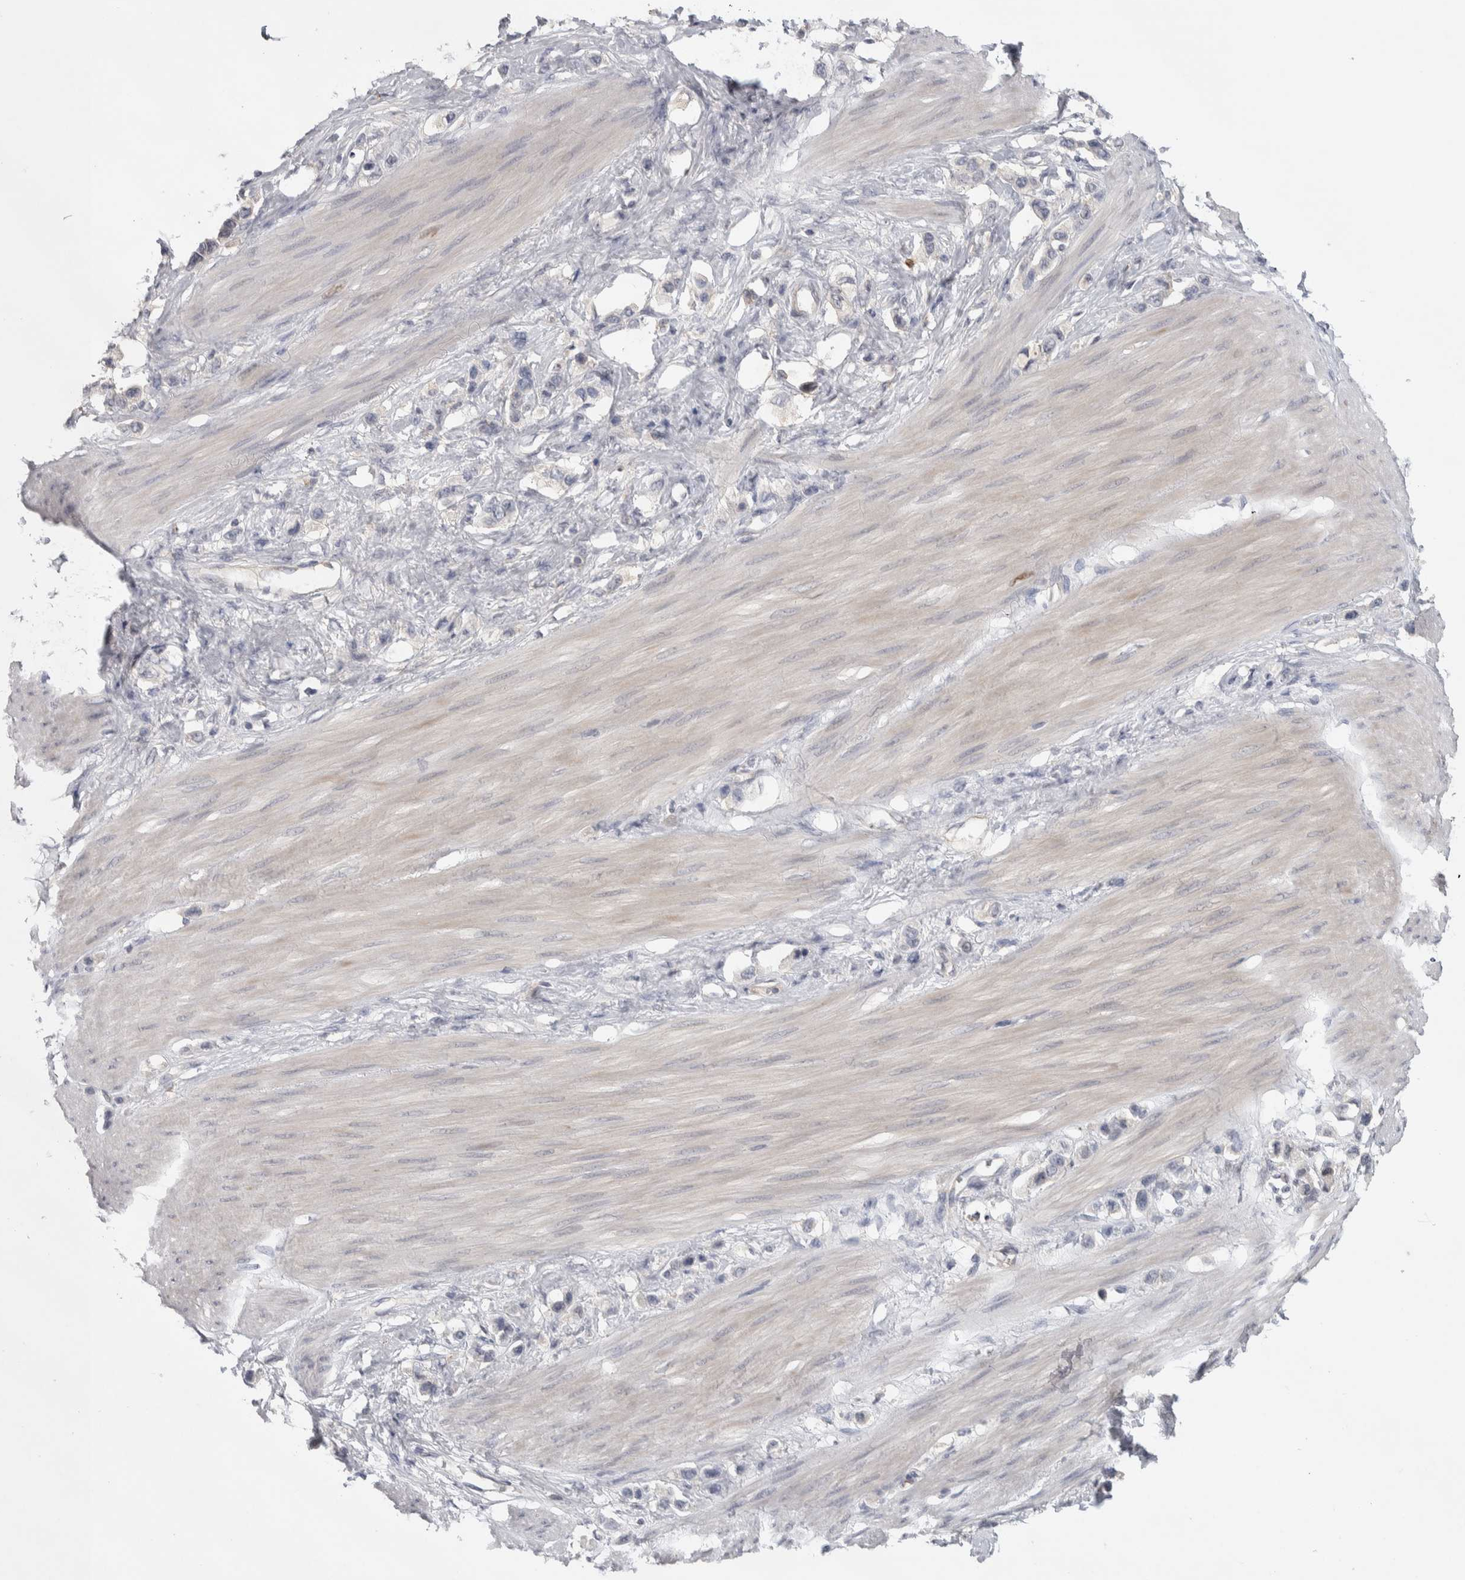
{"staining": {"intensity": "negative", "quantity": "none", "location": "none"}, "tissue": "stomach cancer", "cell_type": "Tumor cells", "image_type": "cancer", "snomed": [{"axis": "morphology", "description": "Adenocarcinoma, NOS"}, {"axis": "topography", "description": "Stomach"}], "caption": "This is an immunohistochemistry micrograph of human adenocarcinoma (stomach). There is no expression in tumor cells.", "gene": "NFKB2", "patient": {"sex": "female", "age": 65}}